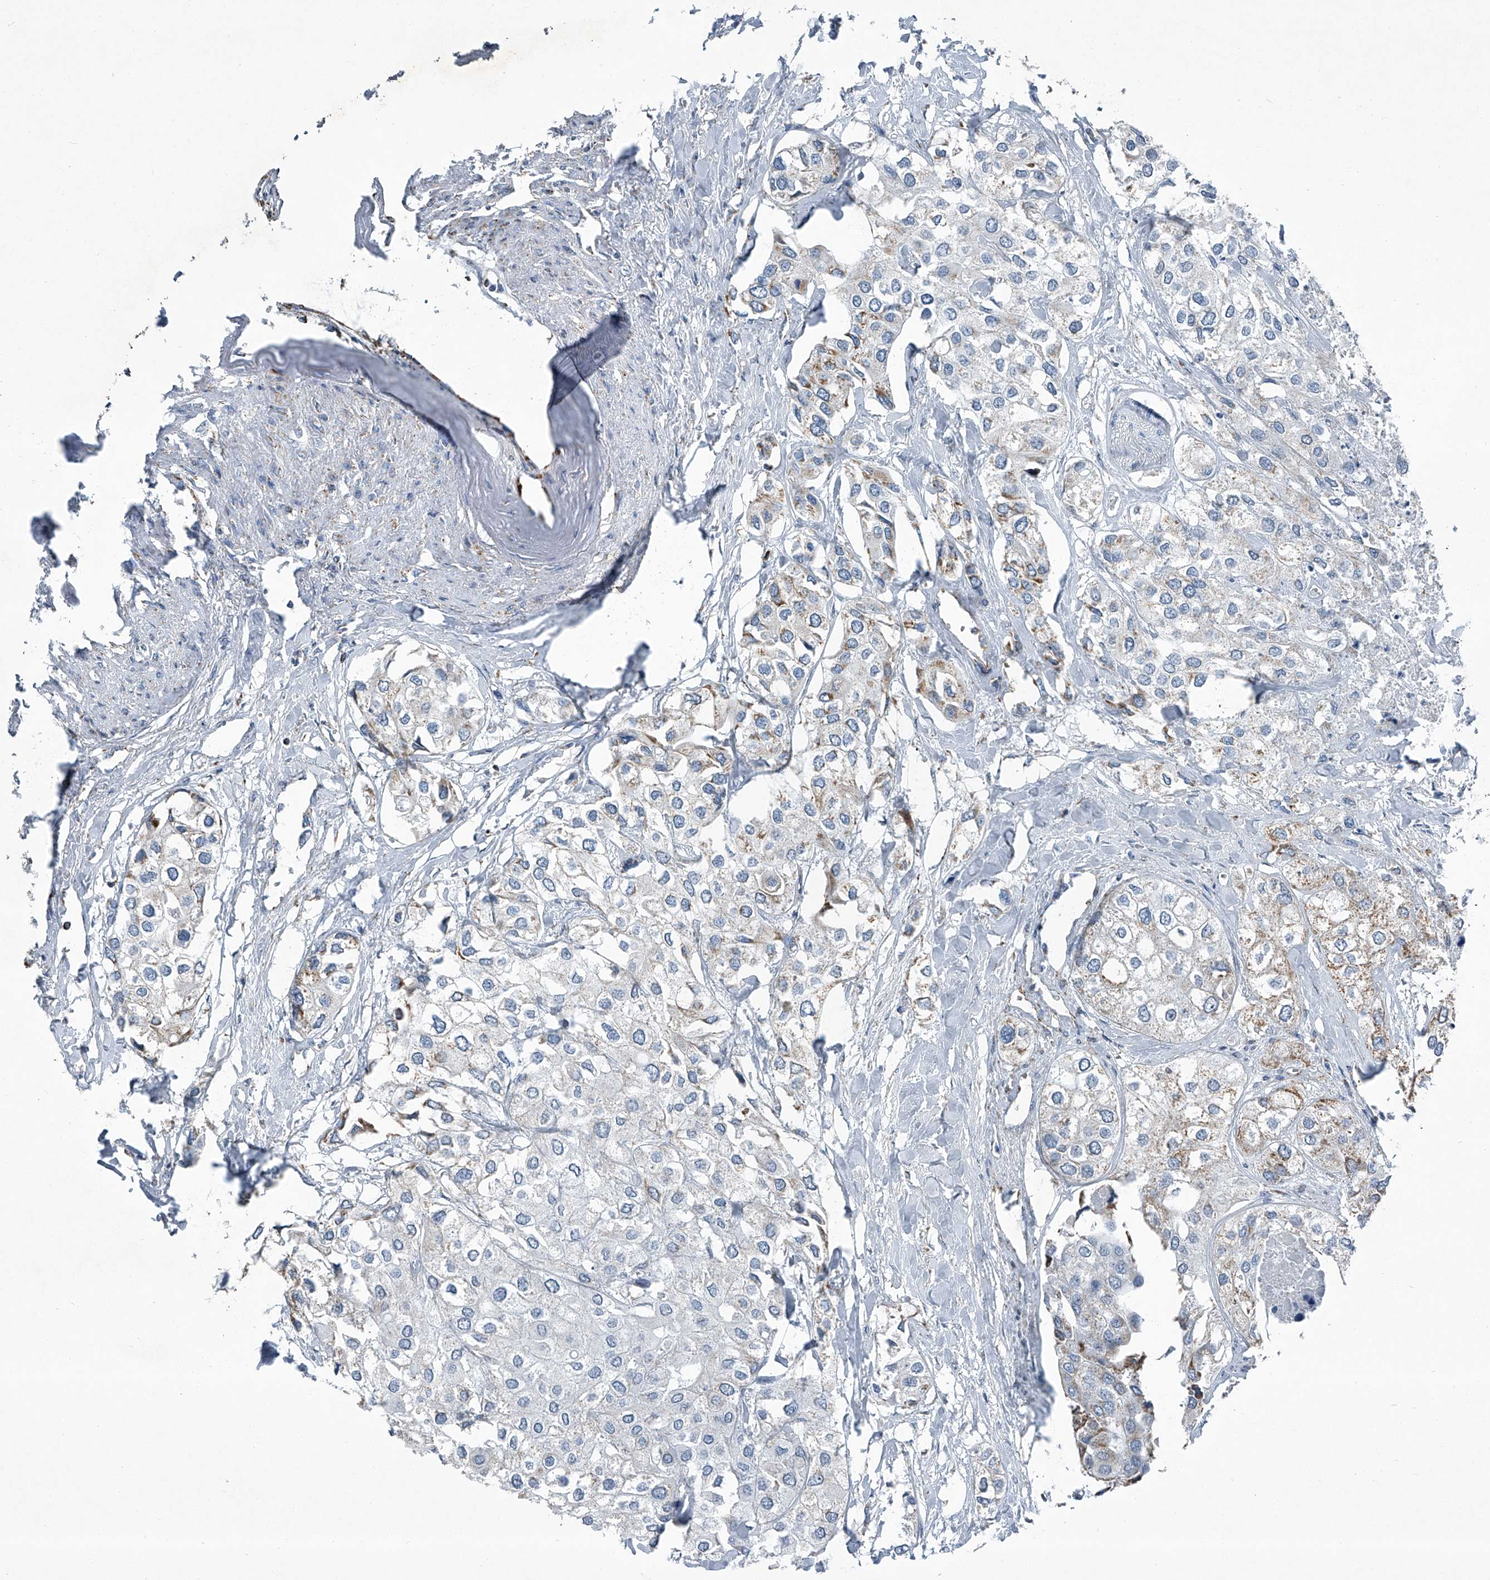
{"staining": {"intensity": "weak", "quantity": "<25%", "location": "cytoplasmic/membranous"}, "tissue": "urothelial cancer", "cell_type": "Tumor cells", "image_type": "cancer", "snomed": [{"axis": "morphology", "description": "Urothelial carcinoma, High grade"}, {"axis": "topography", "description": "Urinary bladder"}], "caption": "Immunohistochemistry (IHC) of urothelial cancer displays no expression in tumor cells.", "gene": "CHRNA7", "patient": {"sex": "male", "age": 64}}